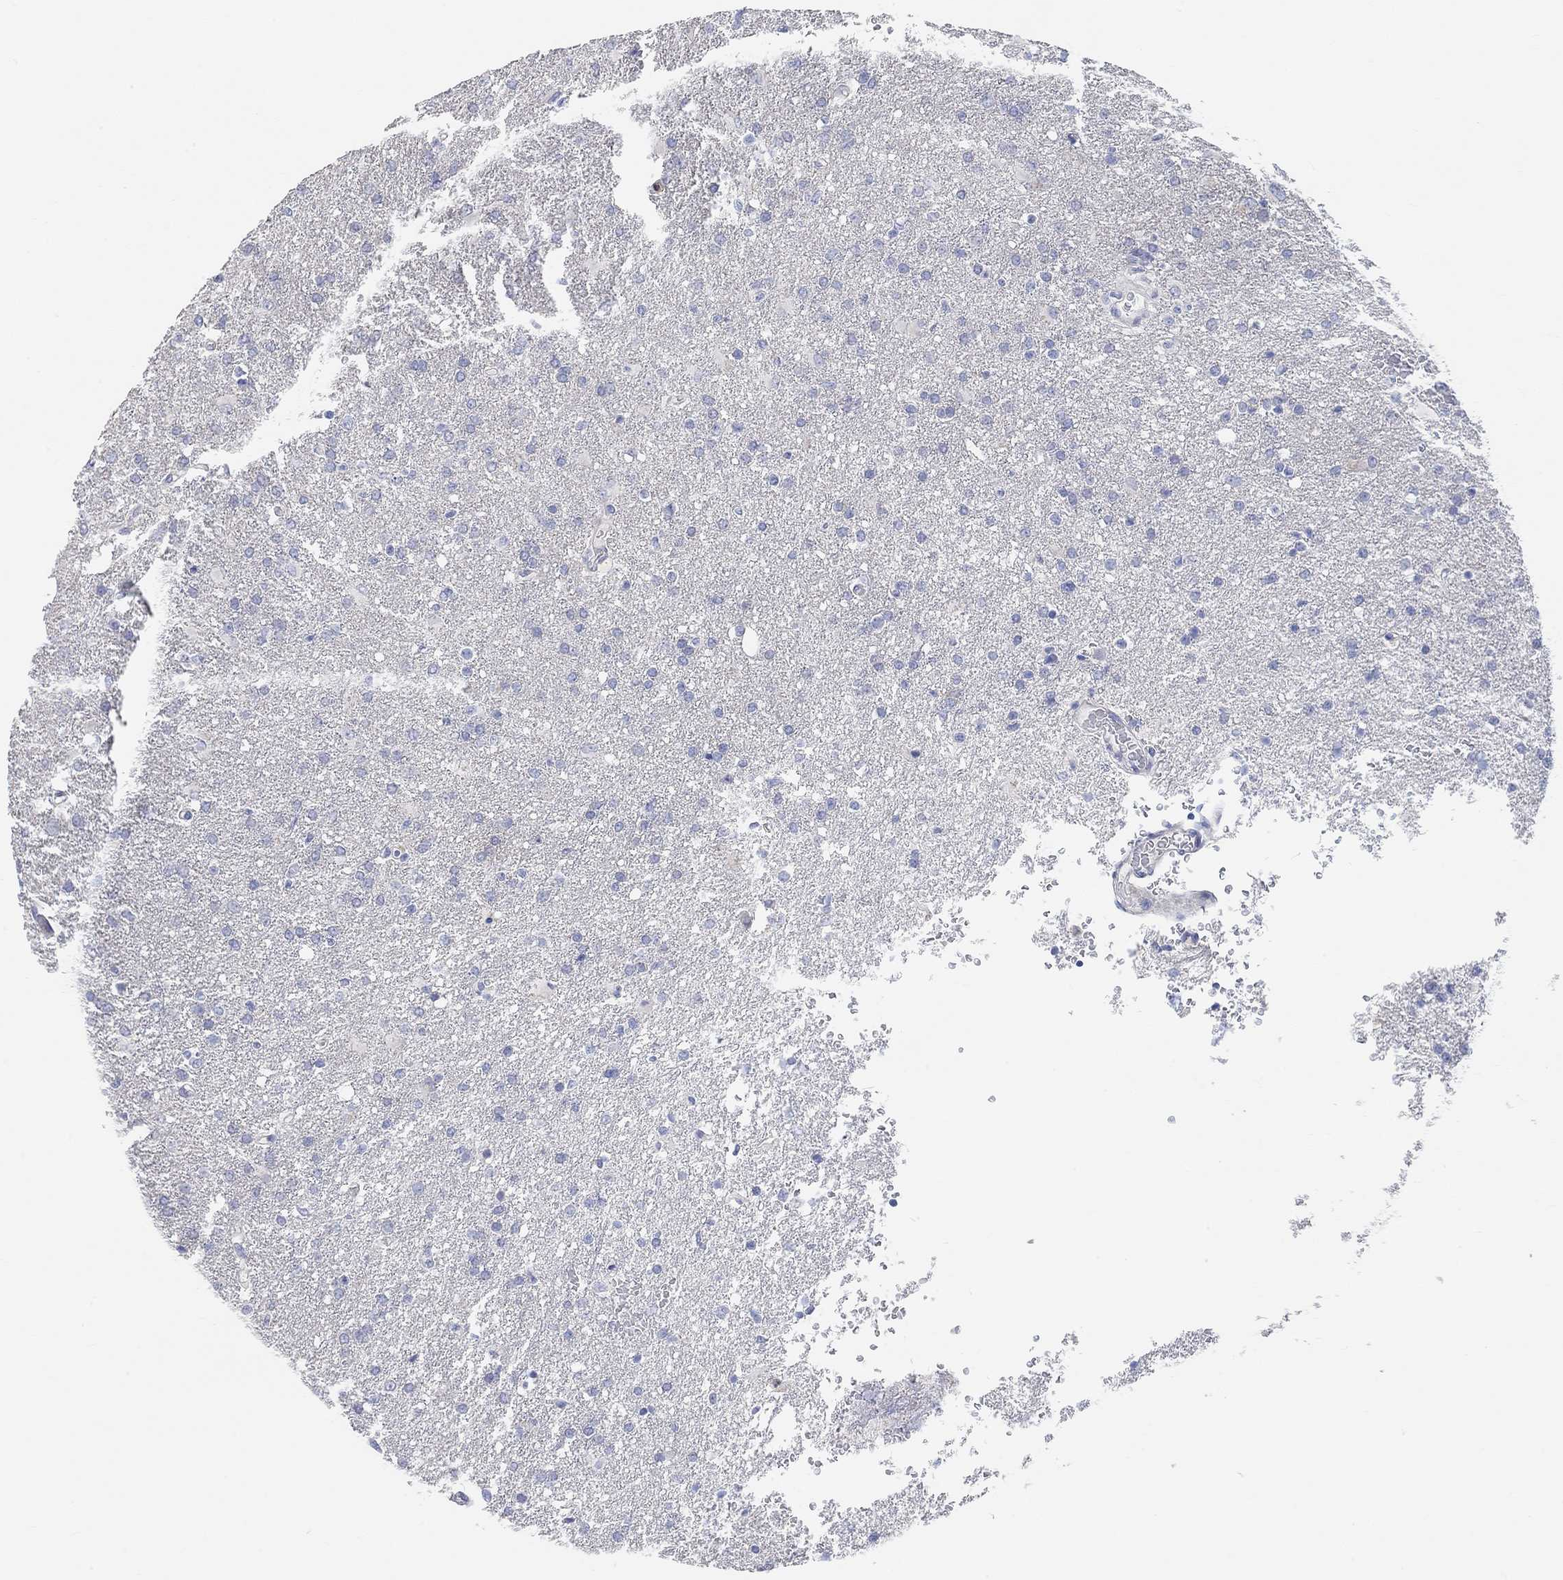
{"staining": {"intensity": "negative", "quantity": "none", "location": "none"}, "tissue": "glioma", "cell_type": "Tumor cells", "image_type": "cancer", "snomed": [{"axis": "morphology", "description": "Glioma, malignant, High grade"}, {"axis": "topography", "description": "Brain"}], "caption": "Immunohistochemical staining of malignant high-grade glioma displays no significant expression in tumor cells.", "gene": "NLRP14", "patient": {"sex": "male", "age": 68}}